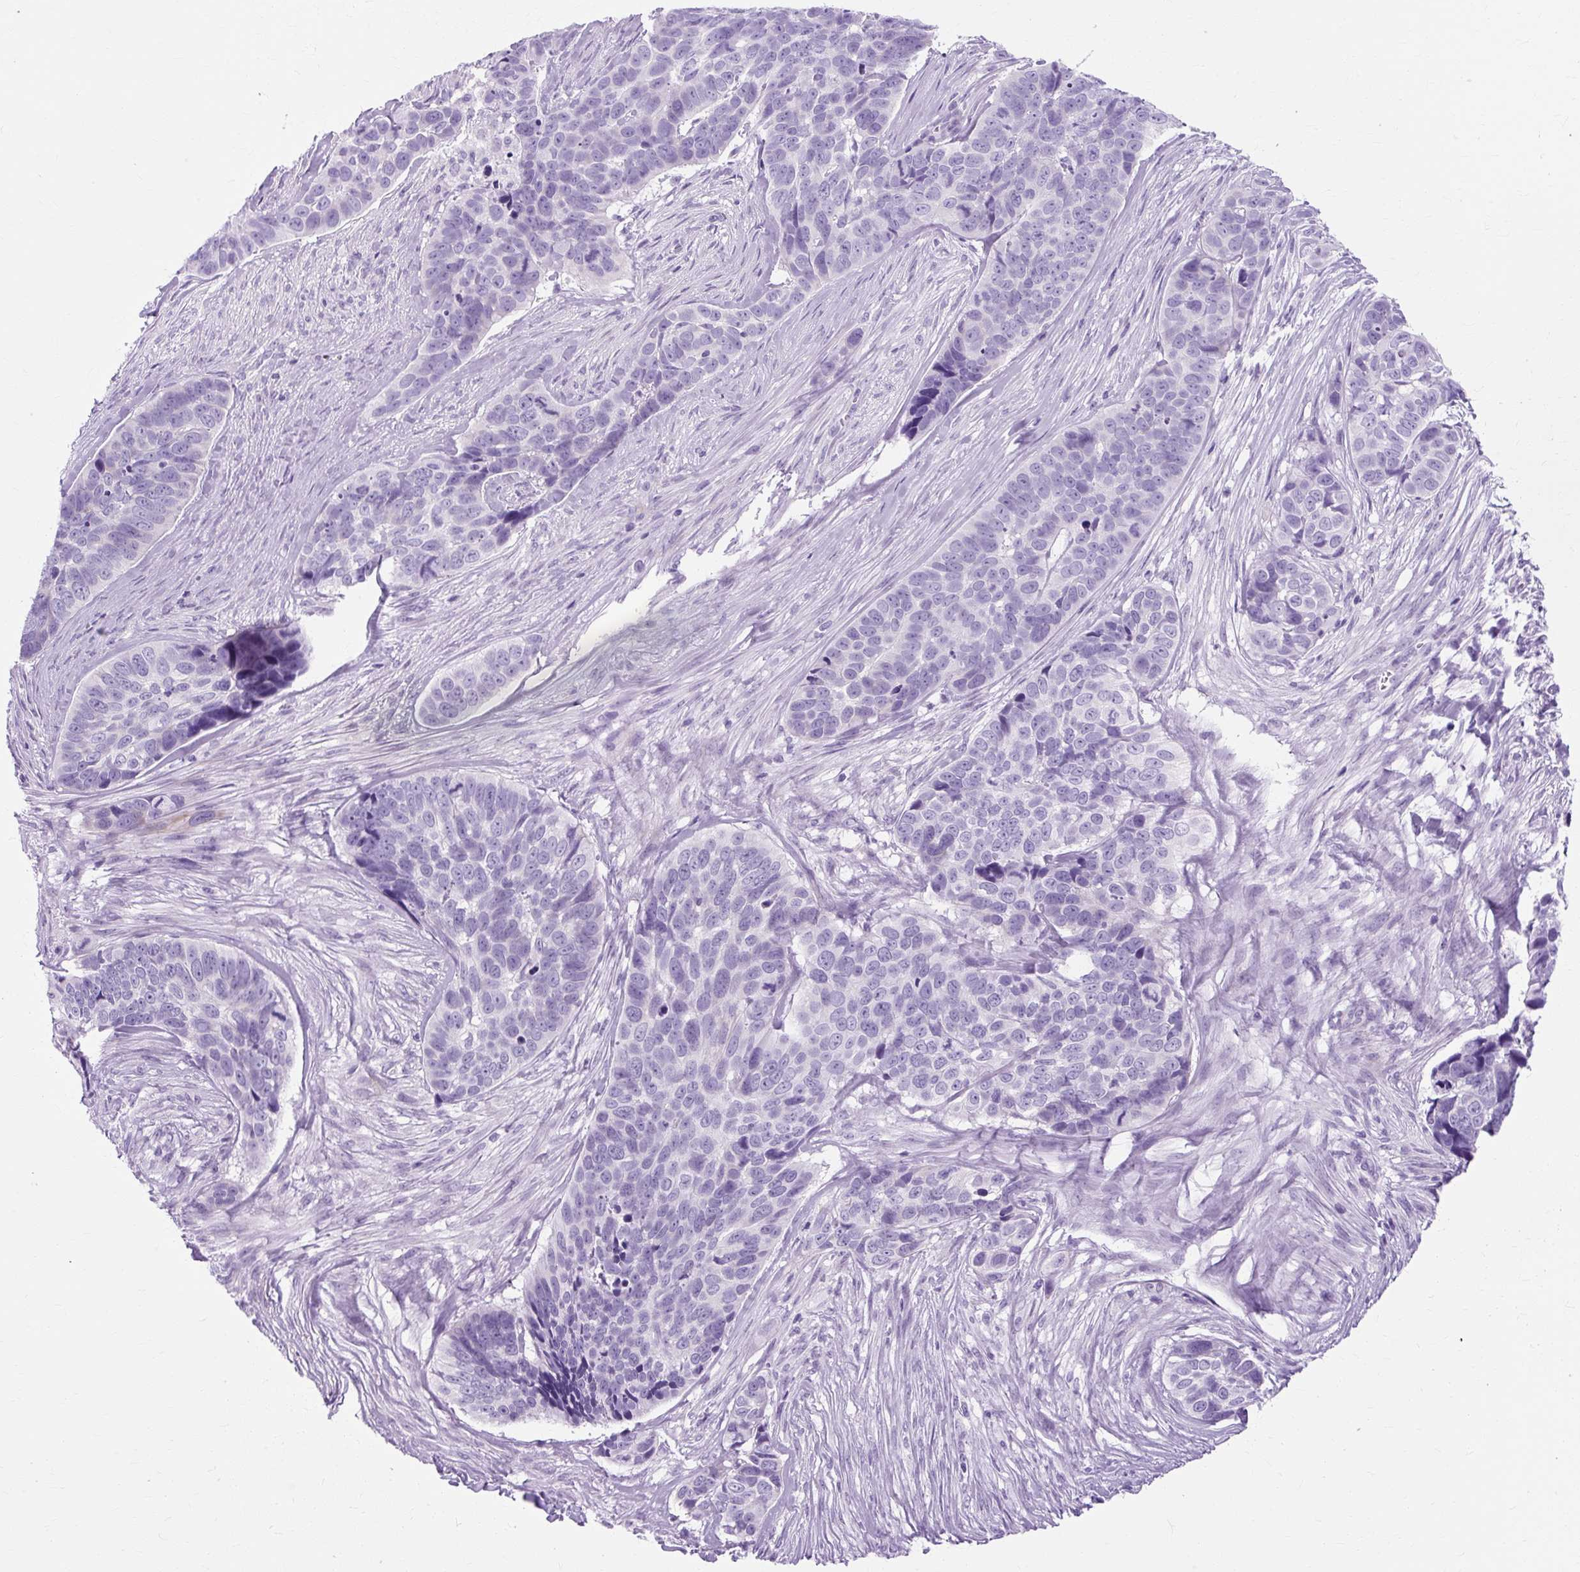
{"staining": {"intensity": "negative", "quantity": "none", "location": "none"}, "tissue": "skin cancer", "cell_type": "Tumor cells", "image_type": "cancer", "snomed": [{"axis": "morphology", "description": "Basal cell carcinoma"}, {"axis": "topography", "description": "Skin"}], "caption": "Immunohistochemistry (IHC) micrograph of neoplastic tissue: human skin cancer (basal cell carcinoma) stained with DAB demonstrates no significant protein staining in tumor cells. (DAB IHC with hematoxylin counter stain).", "gene": "TMEM89", "patient": {"sex": "female", "age": 82}}